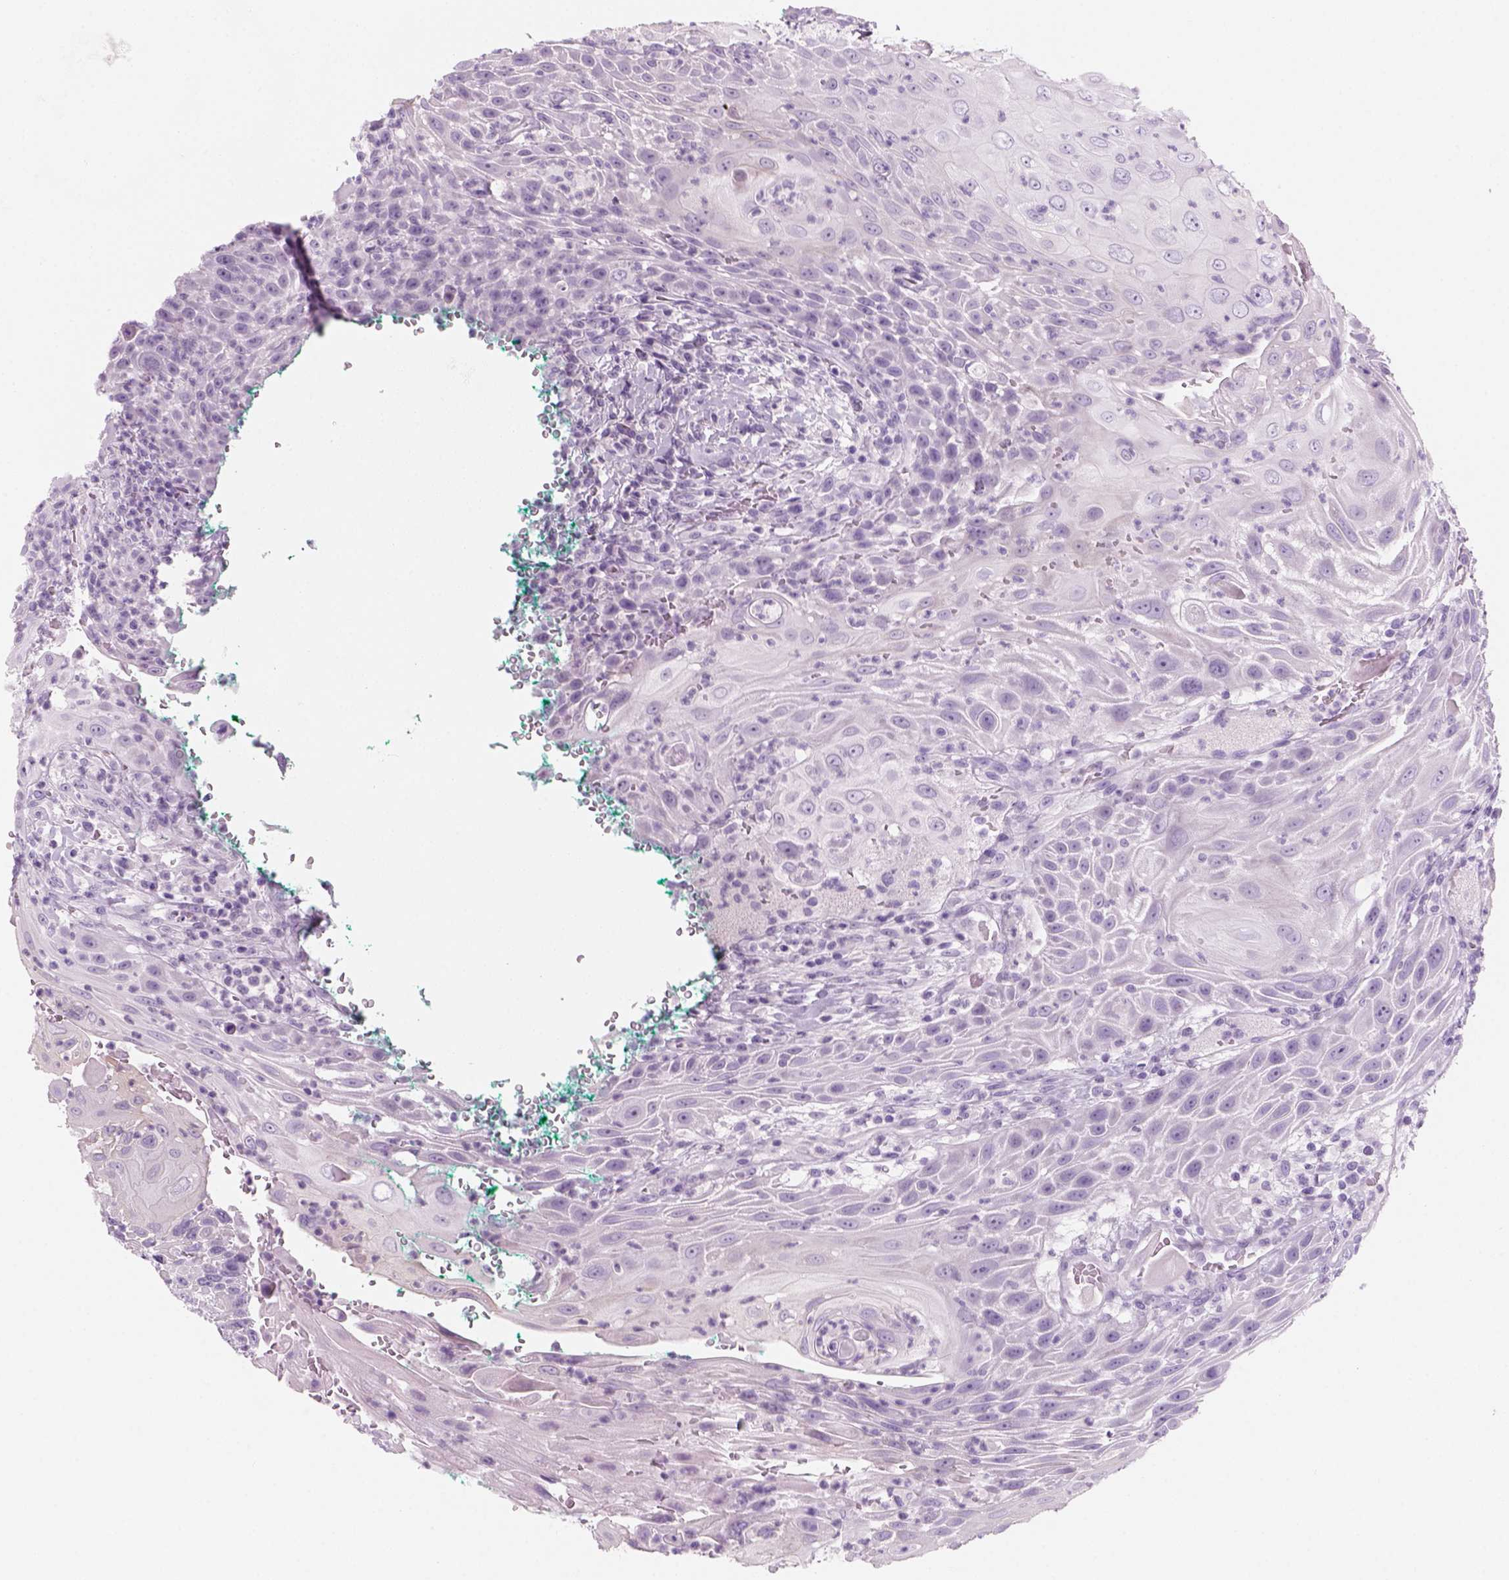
{"staining": {"intensity": "negative", "quantity": "none", "location": "none"}, "tissue": "head and neck cancer", "cell_type": "Tumor cells", "image_type": "cancer", "snomed": [{"axis": "morphology", "description": "Squamous cell carcinoma, NOS"}, {"axis": "topography", "description": "Head-Neck"}], "caption": "High power microscopy image of an immunohistochemistry photomicrograph of head and neck squamous cell carcinoma, revealing no significant expression in tumor cells. (Brightfield microscopy of DAB (3,3'-diaminobenzidine) IHC at high magnification).", "gene": "KRTAP11-1", "patient": {"sex": "male", "age": 69}}